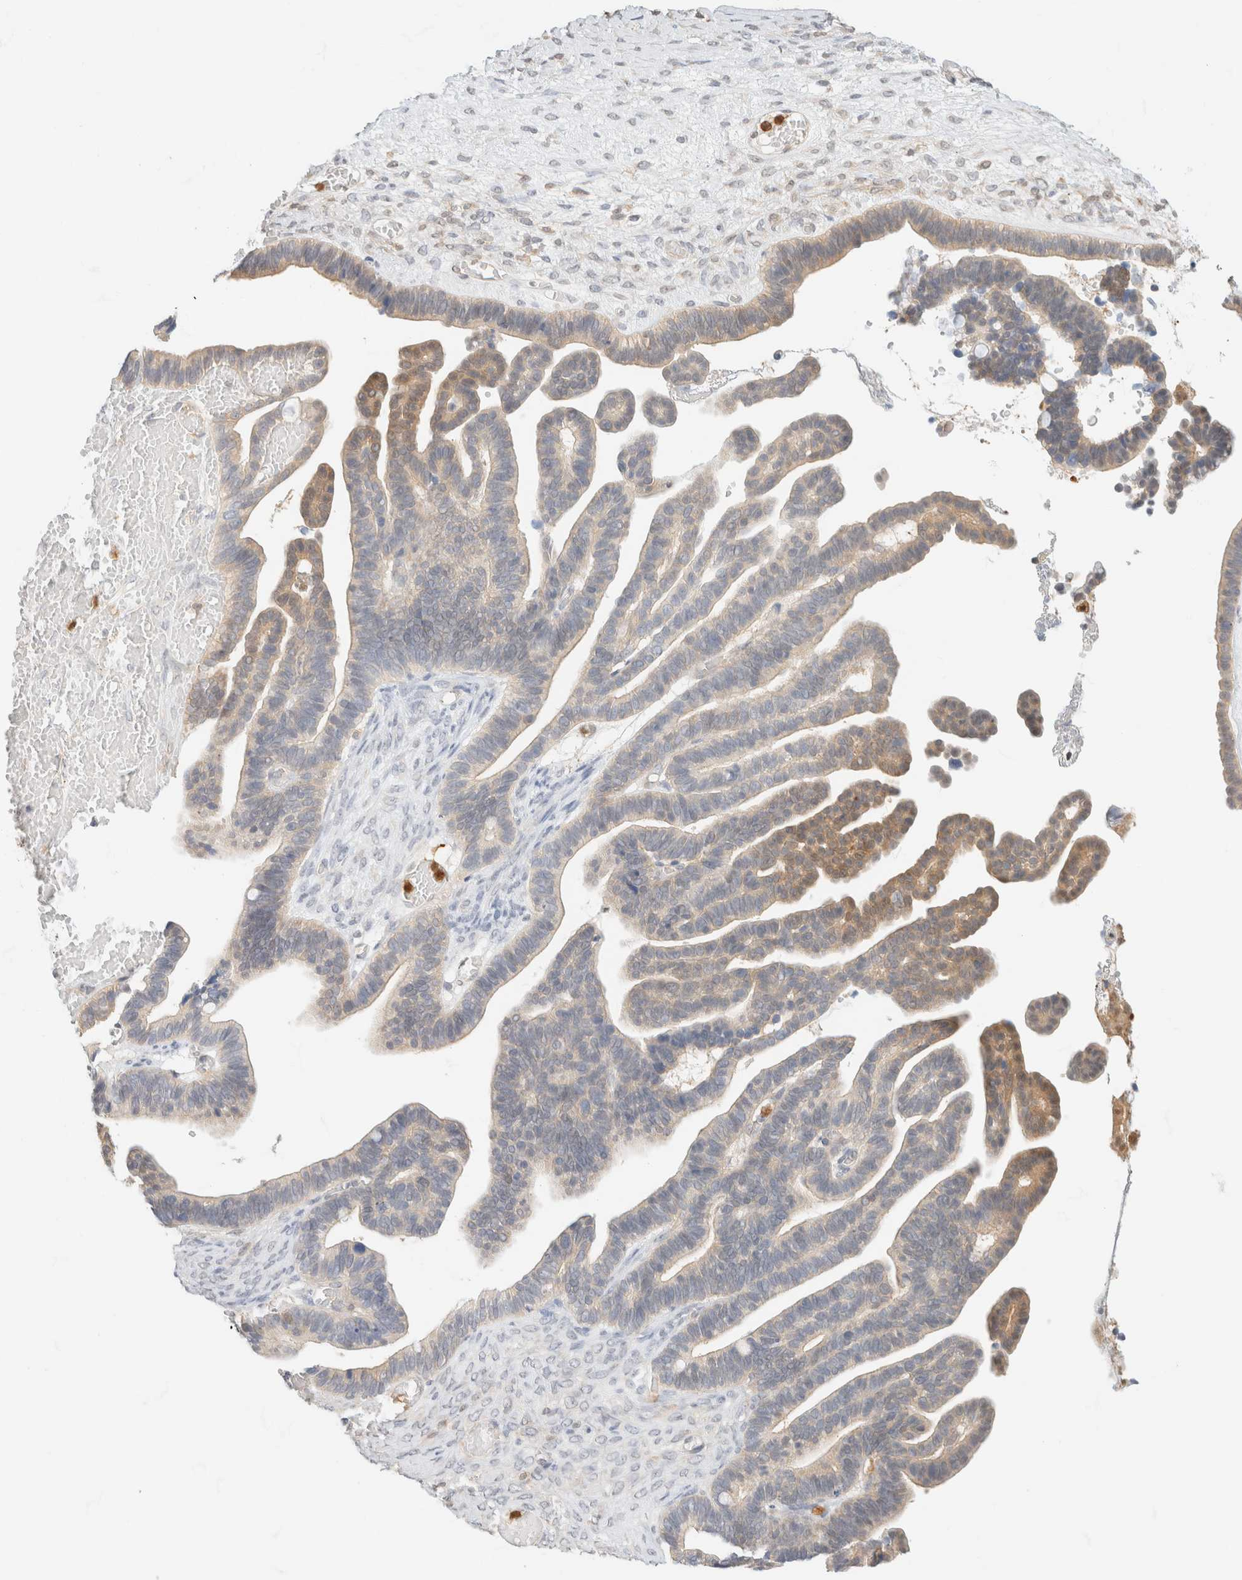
{"staining": {"intensity": "moderate", "quantity": "<25%", "location": "cytoplasmic/membranous"}, "tissue": "ovarian cancer", "cell_type": "Tumor cells", "image_type": "cancer", "snomed": [{"axis": "morphology", "description": "Cystadenocarcinoma, serous, NOS"}, {"axis": "topography", "description": "Ovary"}], "caption": "This is a histology image of immunohistochemistry staining of serous cystadenocarcinoma (ovarian), which shows moderate staining in the cytoplasmic/membranous of tumor cells.", "gene": "GPI", "patient": {"sex": "female", "age": 56}}